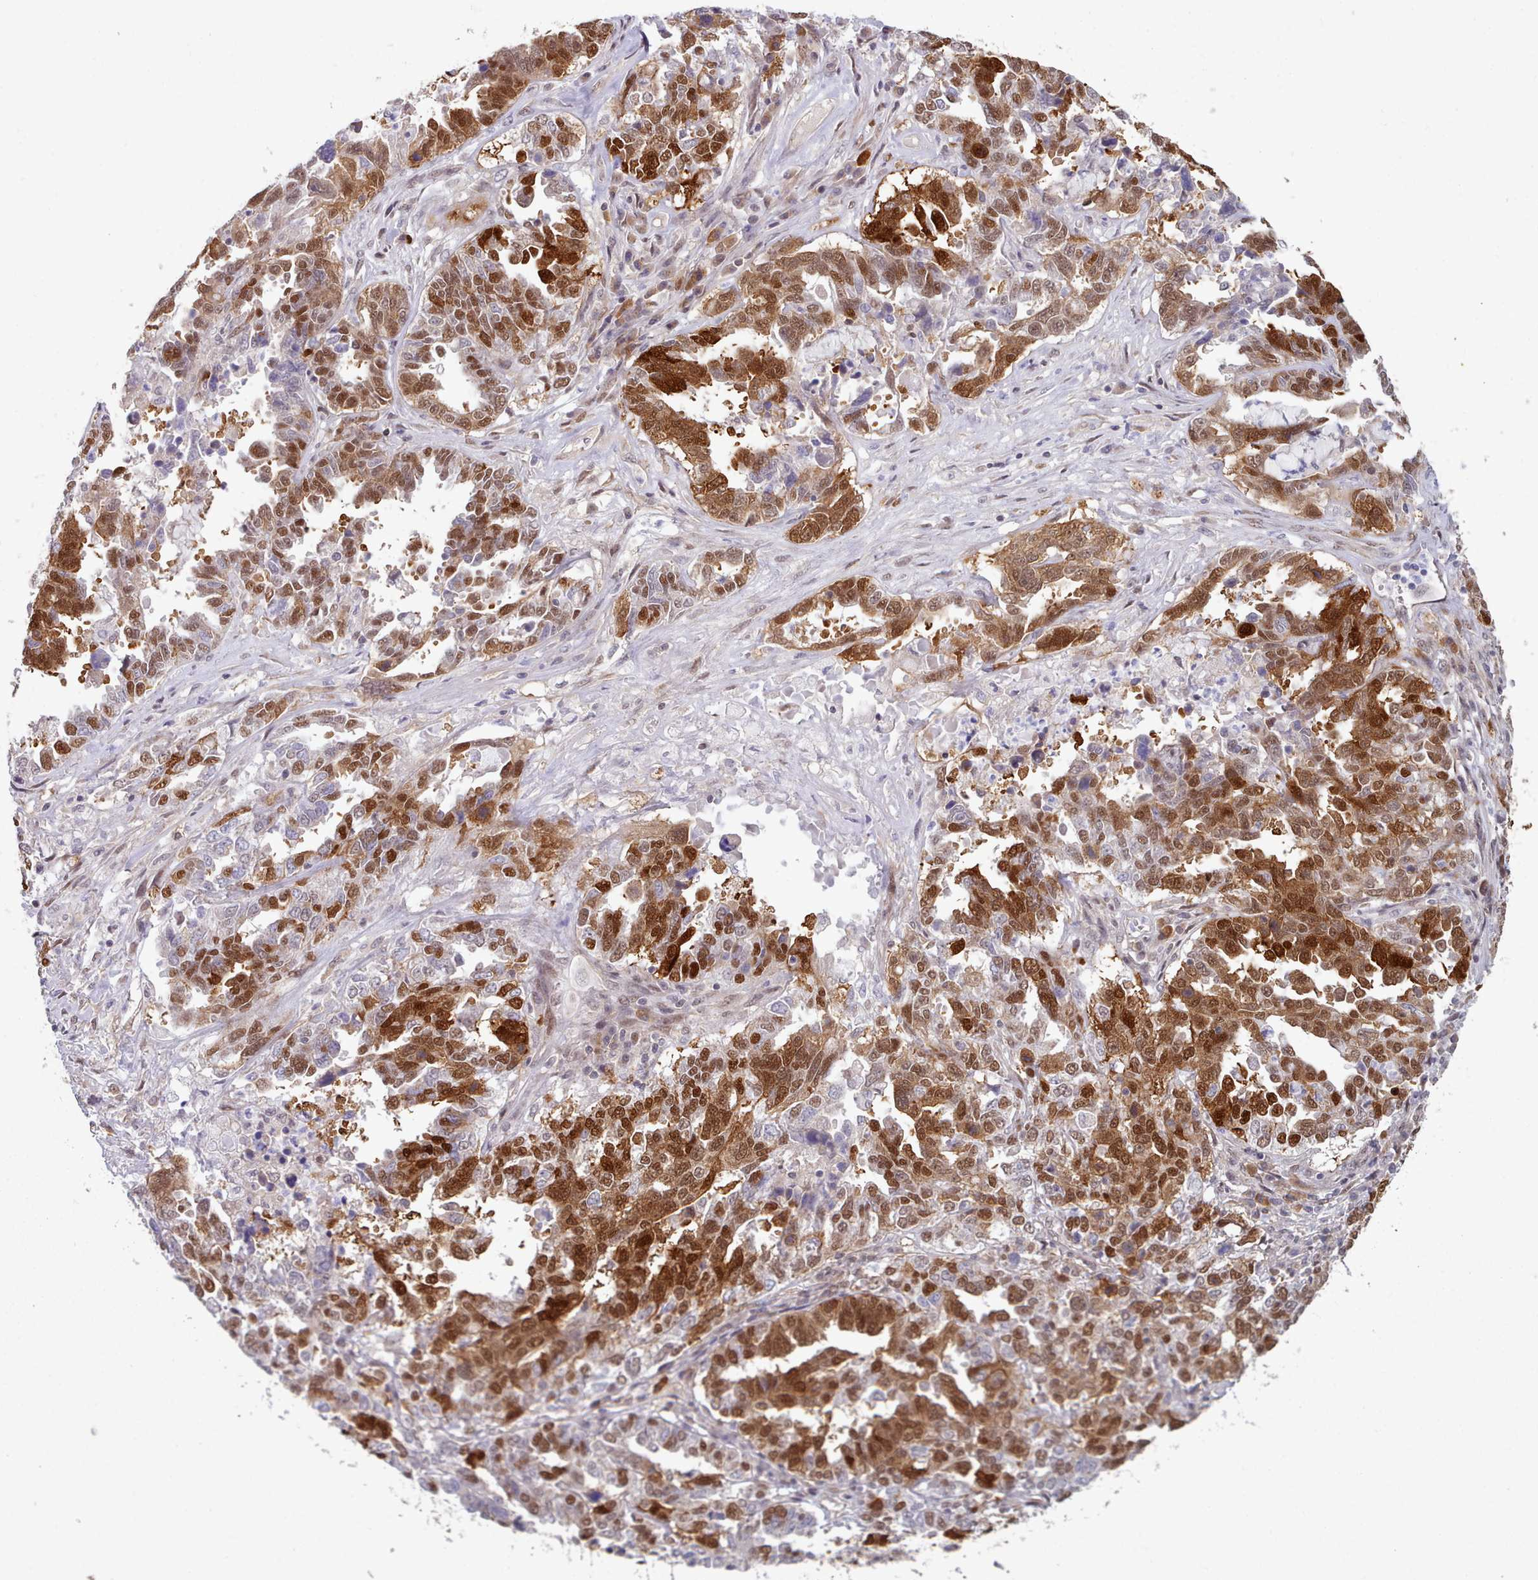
{"staining": {"intensity": "strong", "quantity": ">75%", "location": "cytoplasmic/membranous,nuclear"}, "tissue": "ovarian cancer", "cell_type": "Tumor cells", "image_type": "cancer", "snomed": [{"axis": "morphology", "description": "Carcinoma, endometroid"}, {"axis": "topography", "description": "Ovary"}], "caption": "Strong cytoplasmic/membranous and nuclear protein expression is present in approximately >75% of tumor cells in endometroid carcinoma (ovarian). (DAB IHC with brightfield microscopy, high magnification).", "gene": "CES3", "patient": {"sex": "female", "age": 62}}